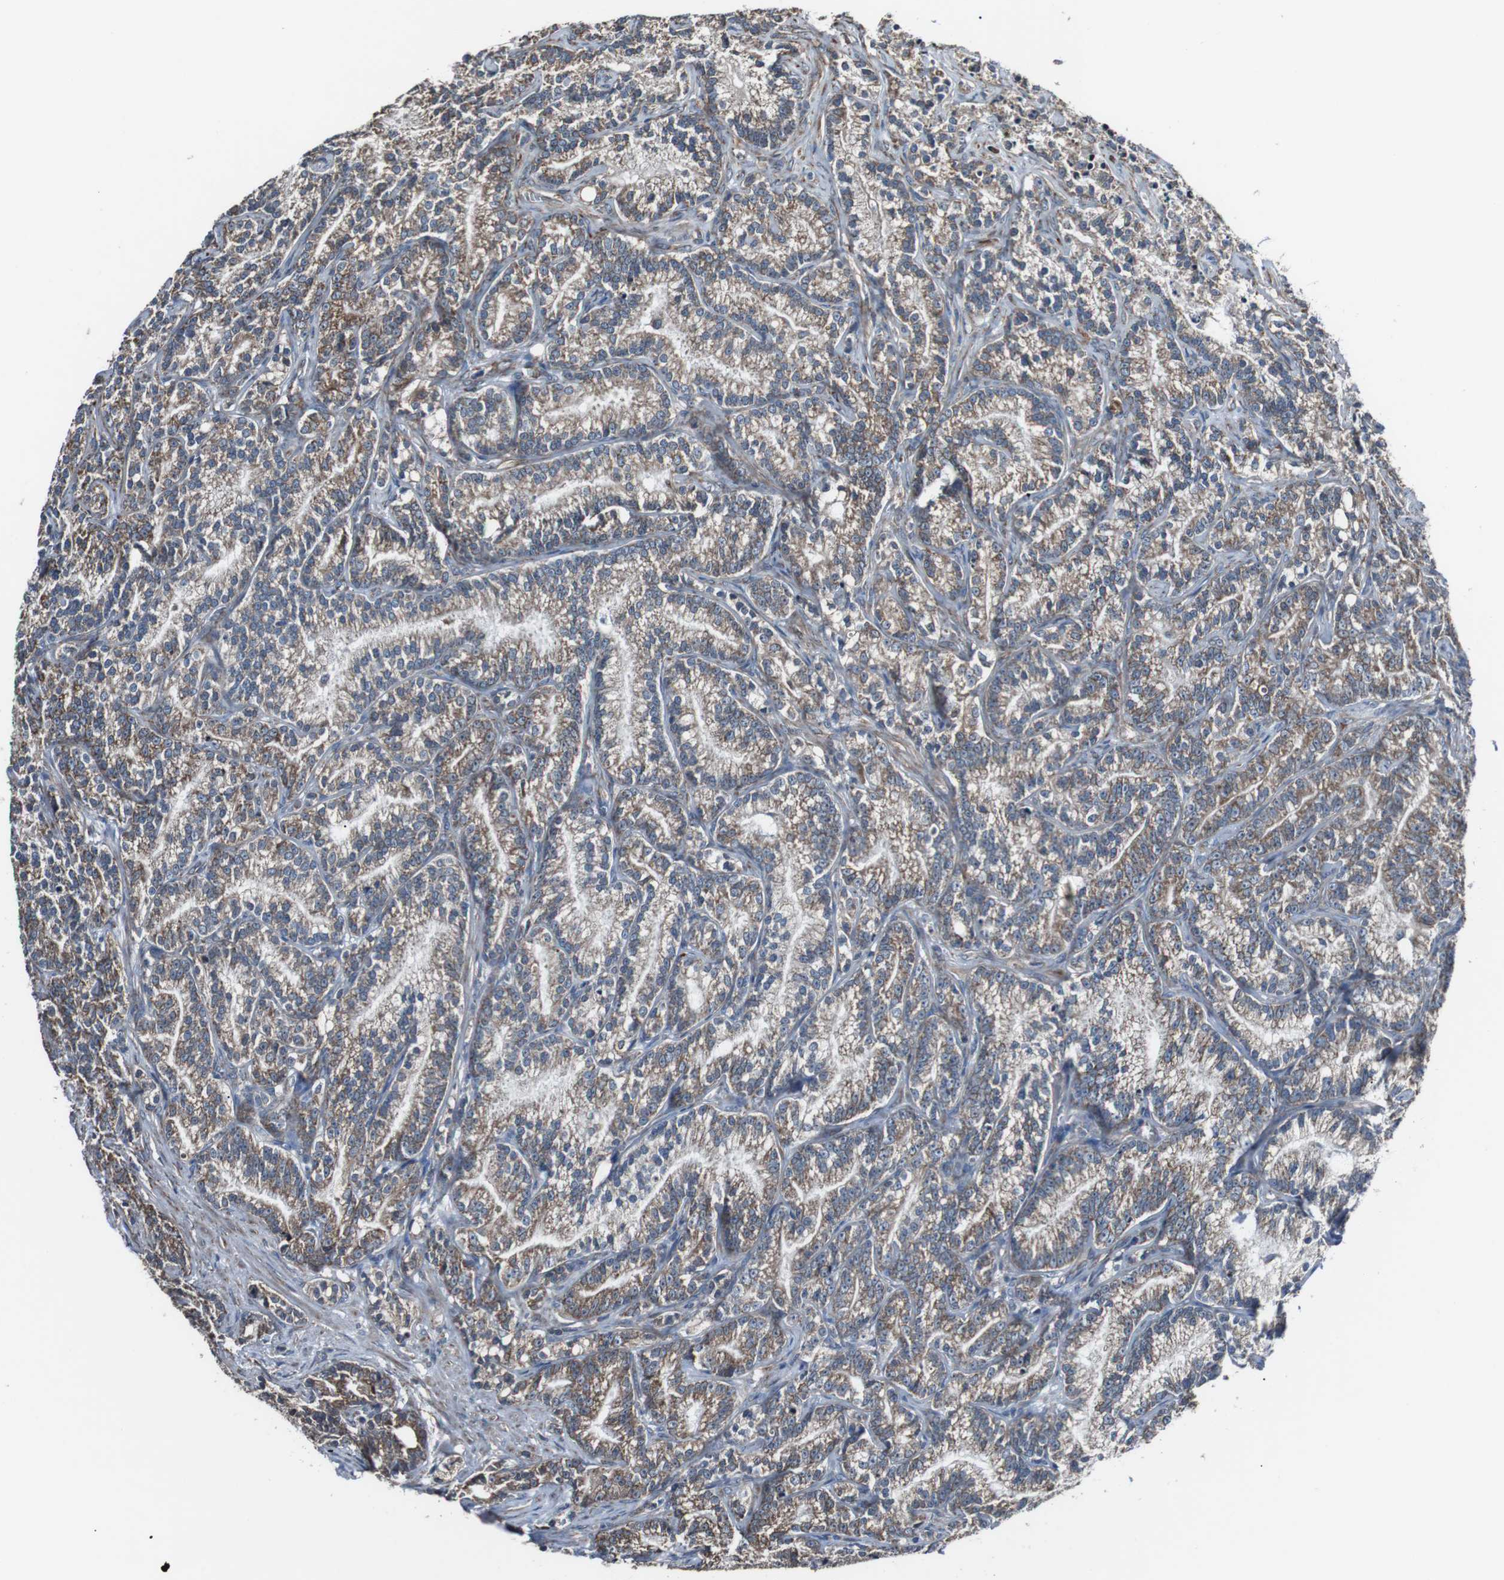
{"staining": {"intensity": "moderate", "quantity": ">75%", "location": "cytoplasmic/membranous"}, "tissue": "prostate cancer", "cell_type": "Tumor cells", "image_type": "cancer", "snomed": [{"axis": "morphology", "description": "Adenocarcinoma, Low grade"}, {"axis": "topography", "description": "Prostate"}], "caption": "Tumor cells show medium levels of moderate cytoplasmic/membranous expression in about >75% of cells in human prostate adenocarcinoma (low-grade).", "gene": "CISD2", "patient": {"sex": "male", "age": 89}}